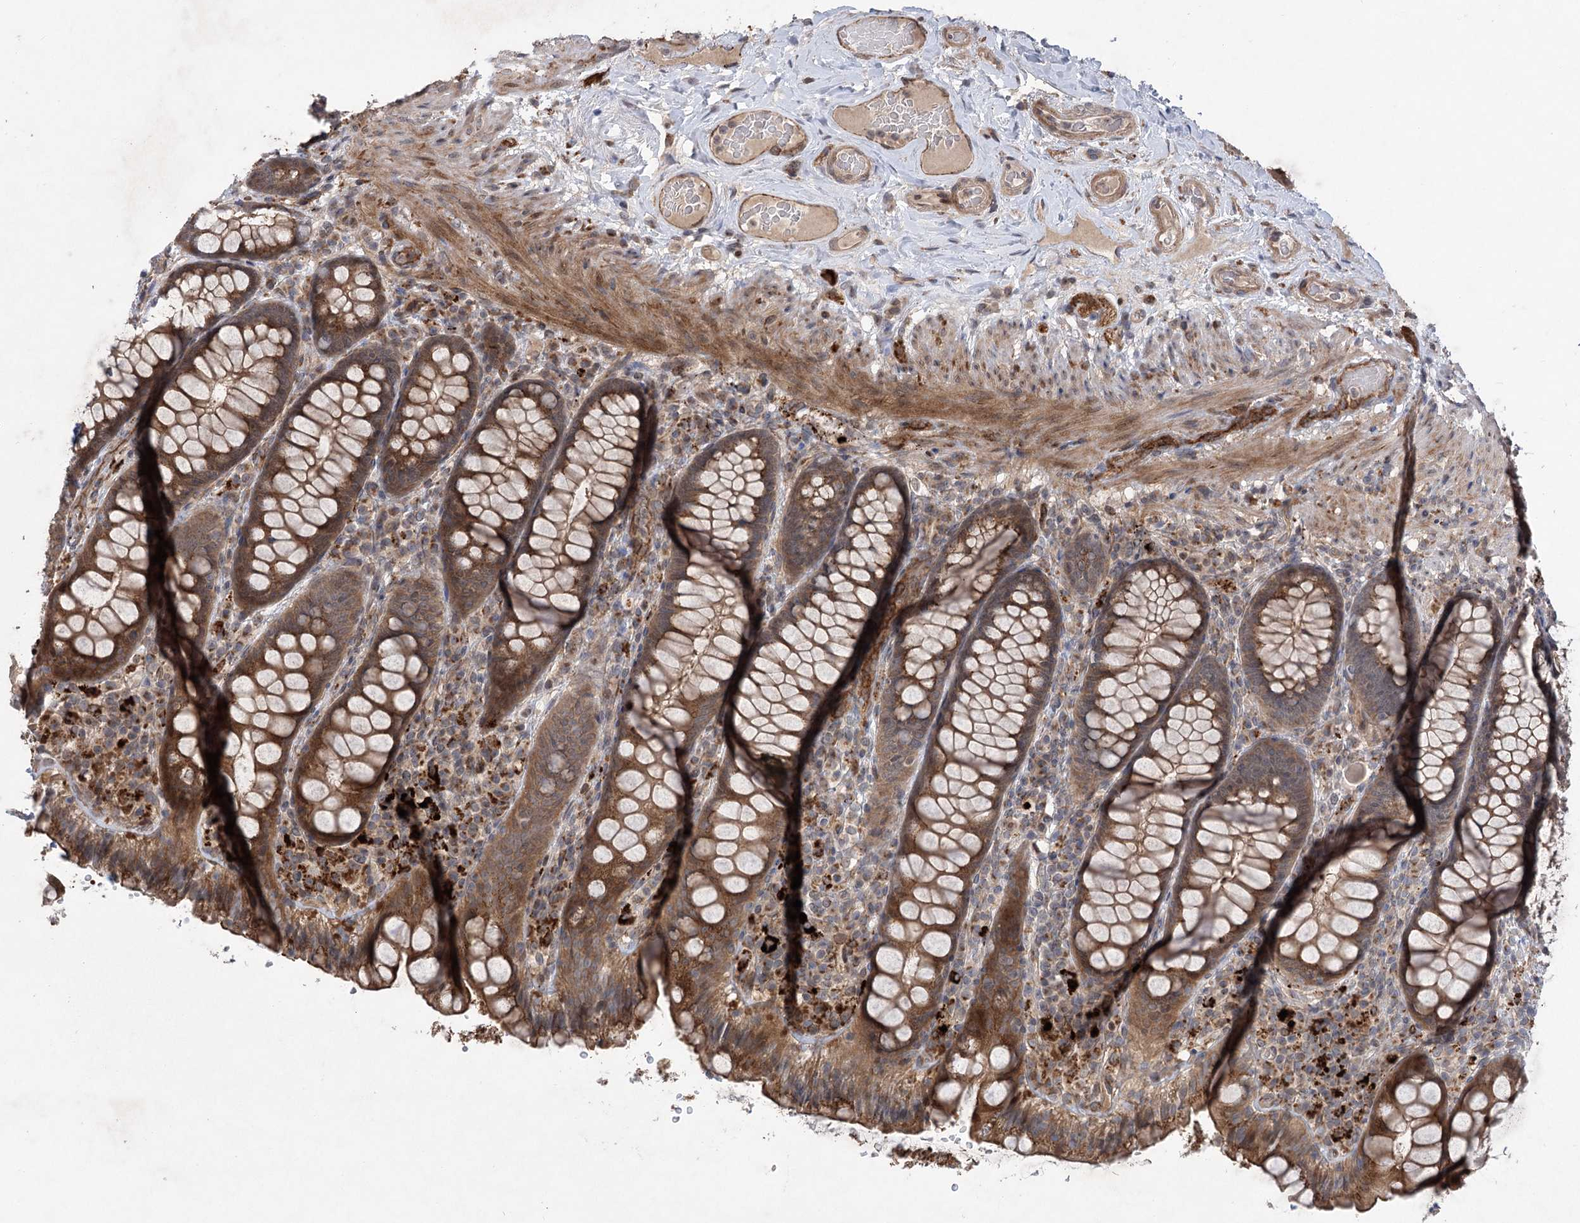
{"staining": {"intensity": "moderate", "quantity": ">75%", "location": "cytoplasmic/membranous"}, "tissue": "rectum", "cell_type": "Glandular cells", "image_type": "normal", "snomed": [{"axis": "morphology", "description": "Normal tissue, NOS"}, {"axis": "topography", "description": "Rectum"}], "caption": "IHC (DAB) staining of benign human rectum shows moderate cytoplasmic/membranous protein staining in about >75% of glandular cells.", "gene": "METTL24", "patient": {"sex": "male", "age": 83}}